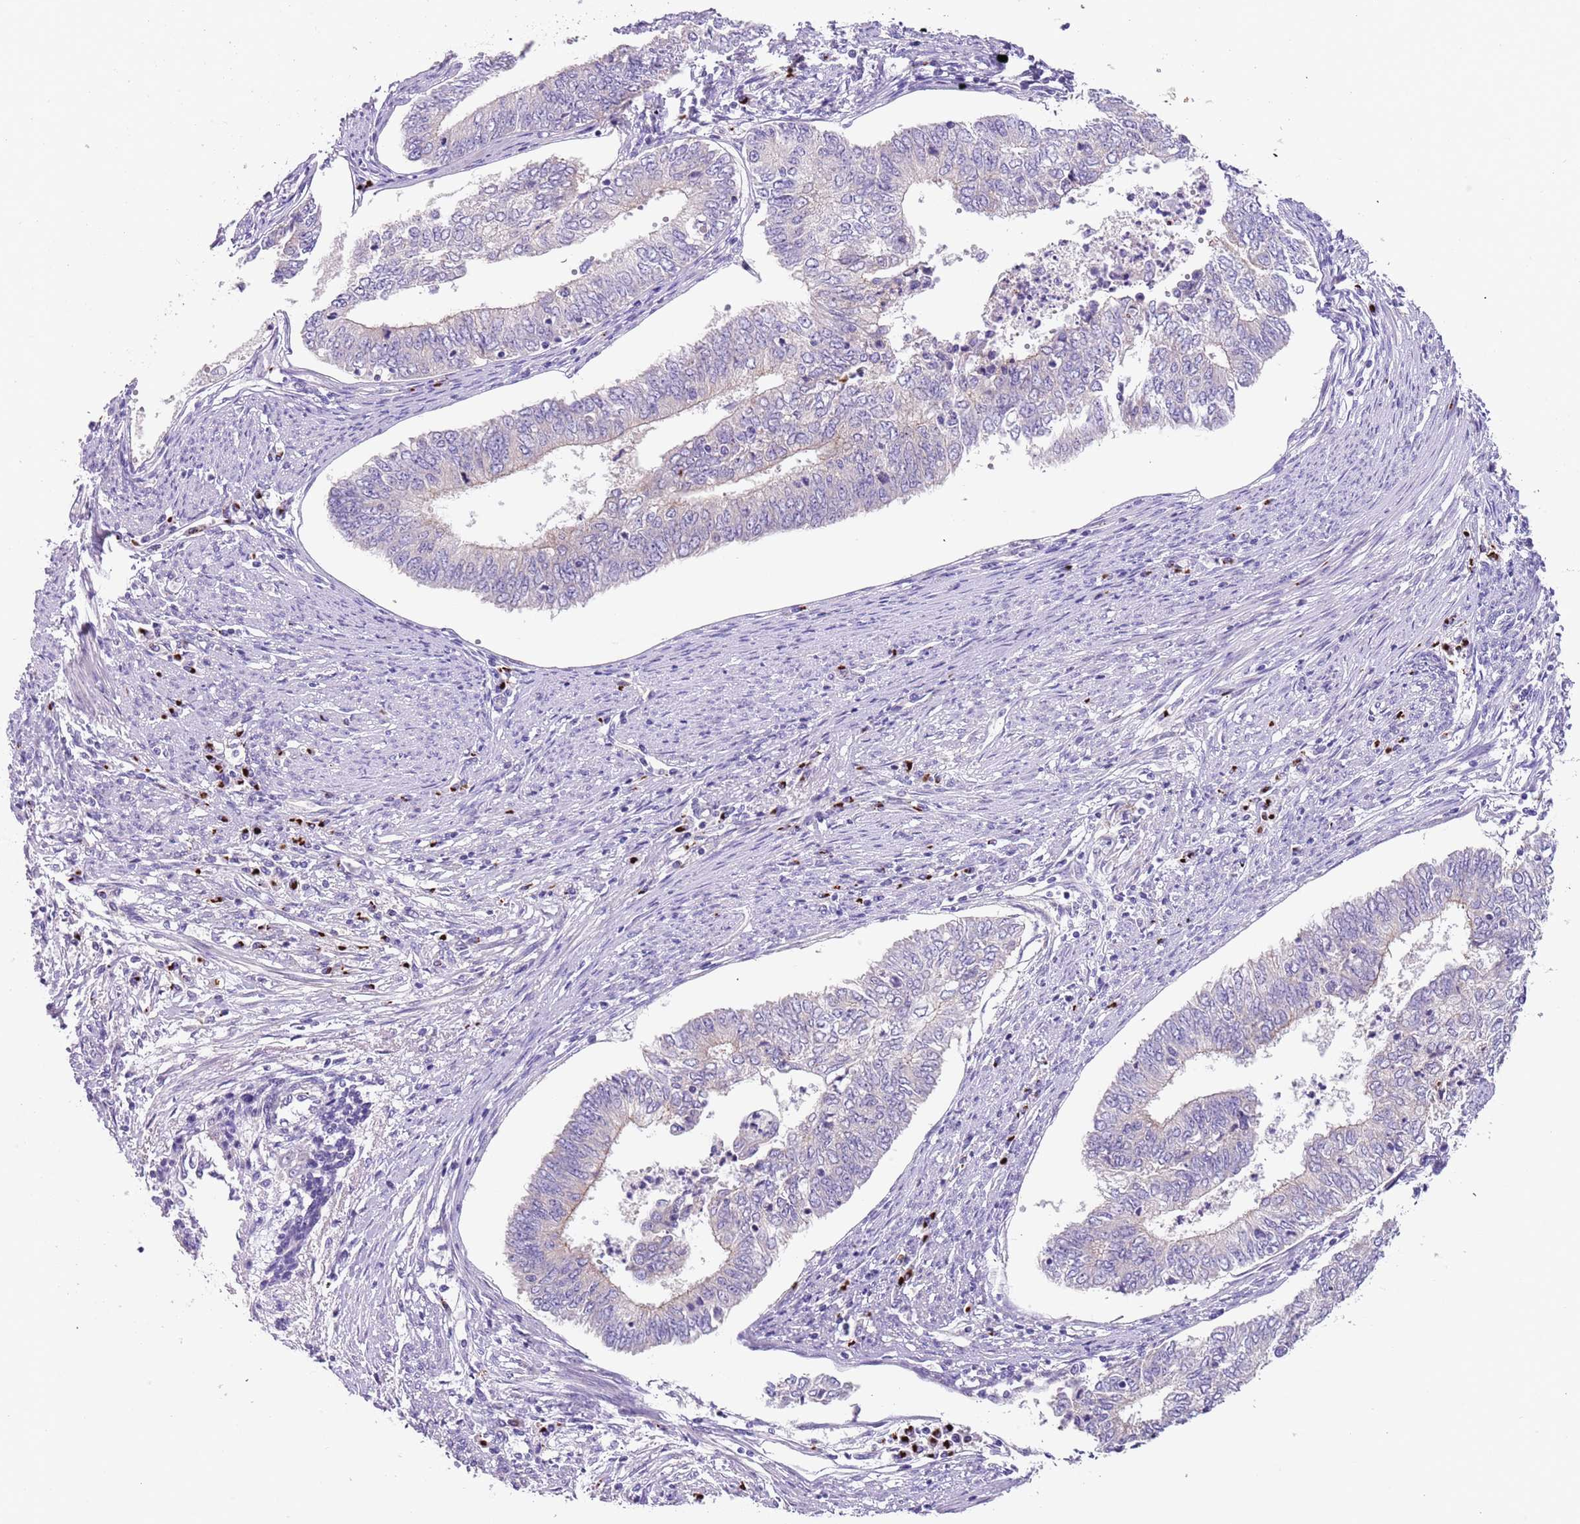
{"staining": {"intensity": "weak", "quantity": "<25%", "location": "cytoplasmic/membranous"}, "tissue": "endometrial cancer", "cell_type": "Tumor cells", "image_type": "cancer", "snomed": [{"axis": "morphology", "description": "Adenocarcinoma, NOS"}, {"axis": "topography", "description": "Endometrium"}], "caption": "Human endometrial cancer (adenocarcinoma) stained for a protein using immunohistochemistry exhibits no staining in tumor cells.", "gene": "C2CD3", "patient": {"sex": "female", "age": 68}}